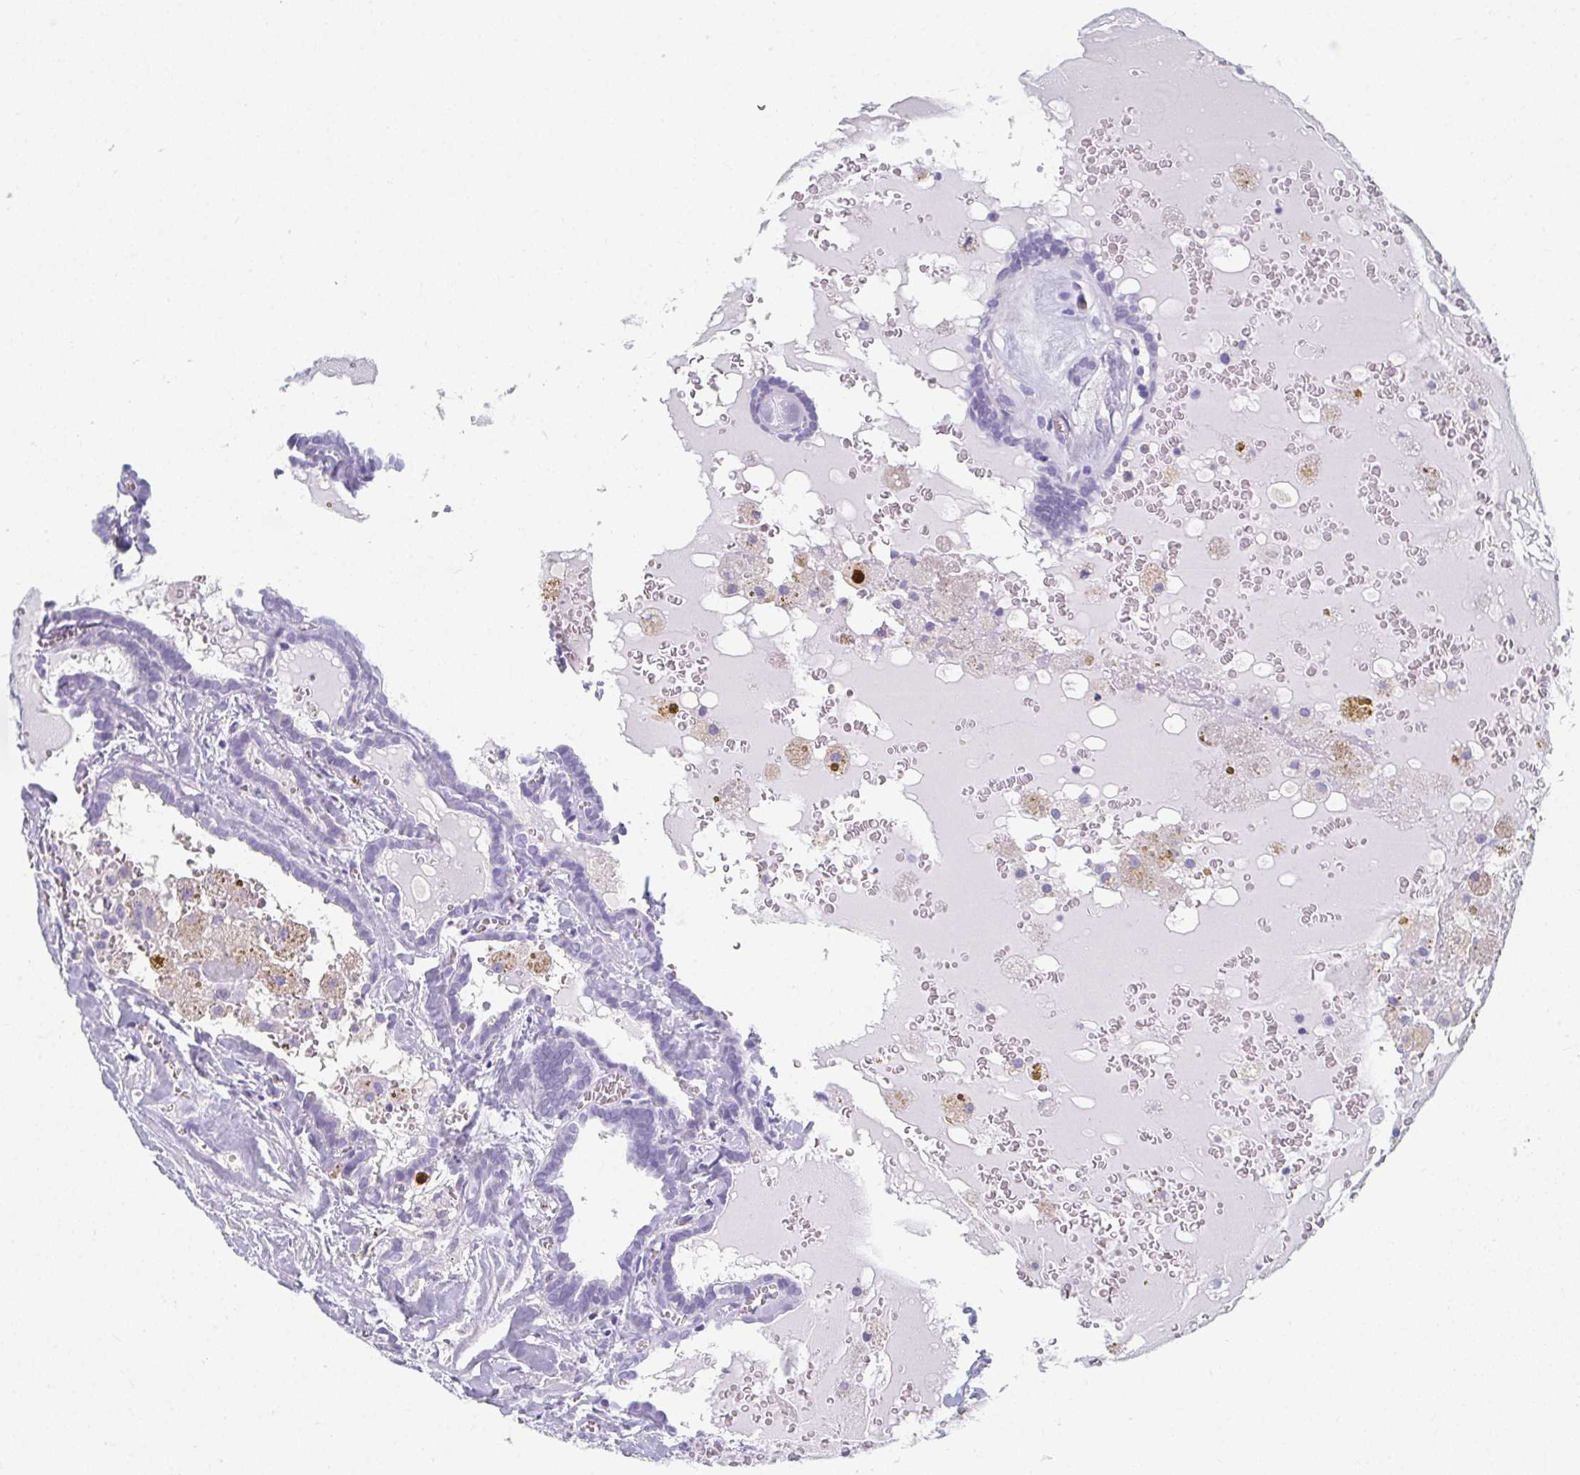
{"staining": {"intensity": "negative", "quantity": "none", "location": "none"}, "tissue": "thyroid cancer", "cell_type": "Tumor cells", "image_type": "cancer", "snomed": [{"axis": "morphology", "description": "Papillary adenocarcinoma, NOS"}, {"axis": "topography", "description": "Thyroid gland"}], "caption": "DAB (3,3'-diaminobenzidine) immunohistochemical staining of human papillary adenocarcinoma (thyroid) exhibits no significant expression in tumor cells. (DAB (3,3'-diaminobenzidine) immunohistochemistry, high magnification).", "gene": "GHRL", "patient": {"sex": "female", "age": 39}}